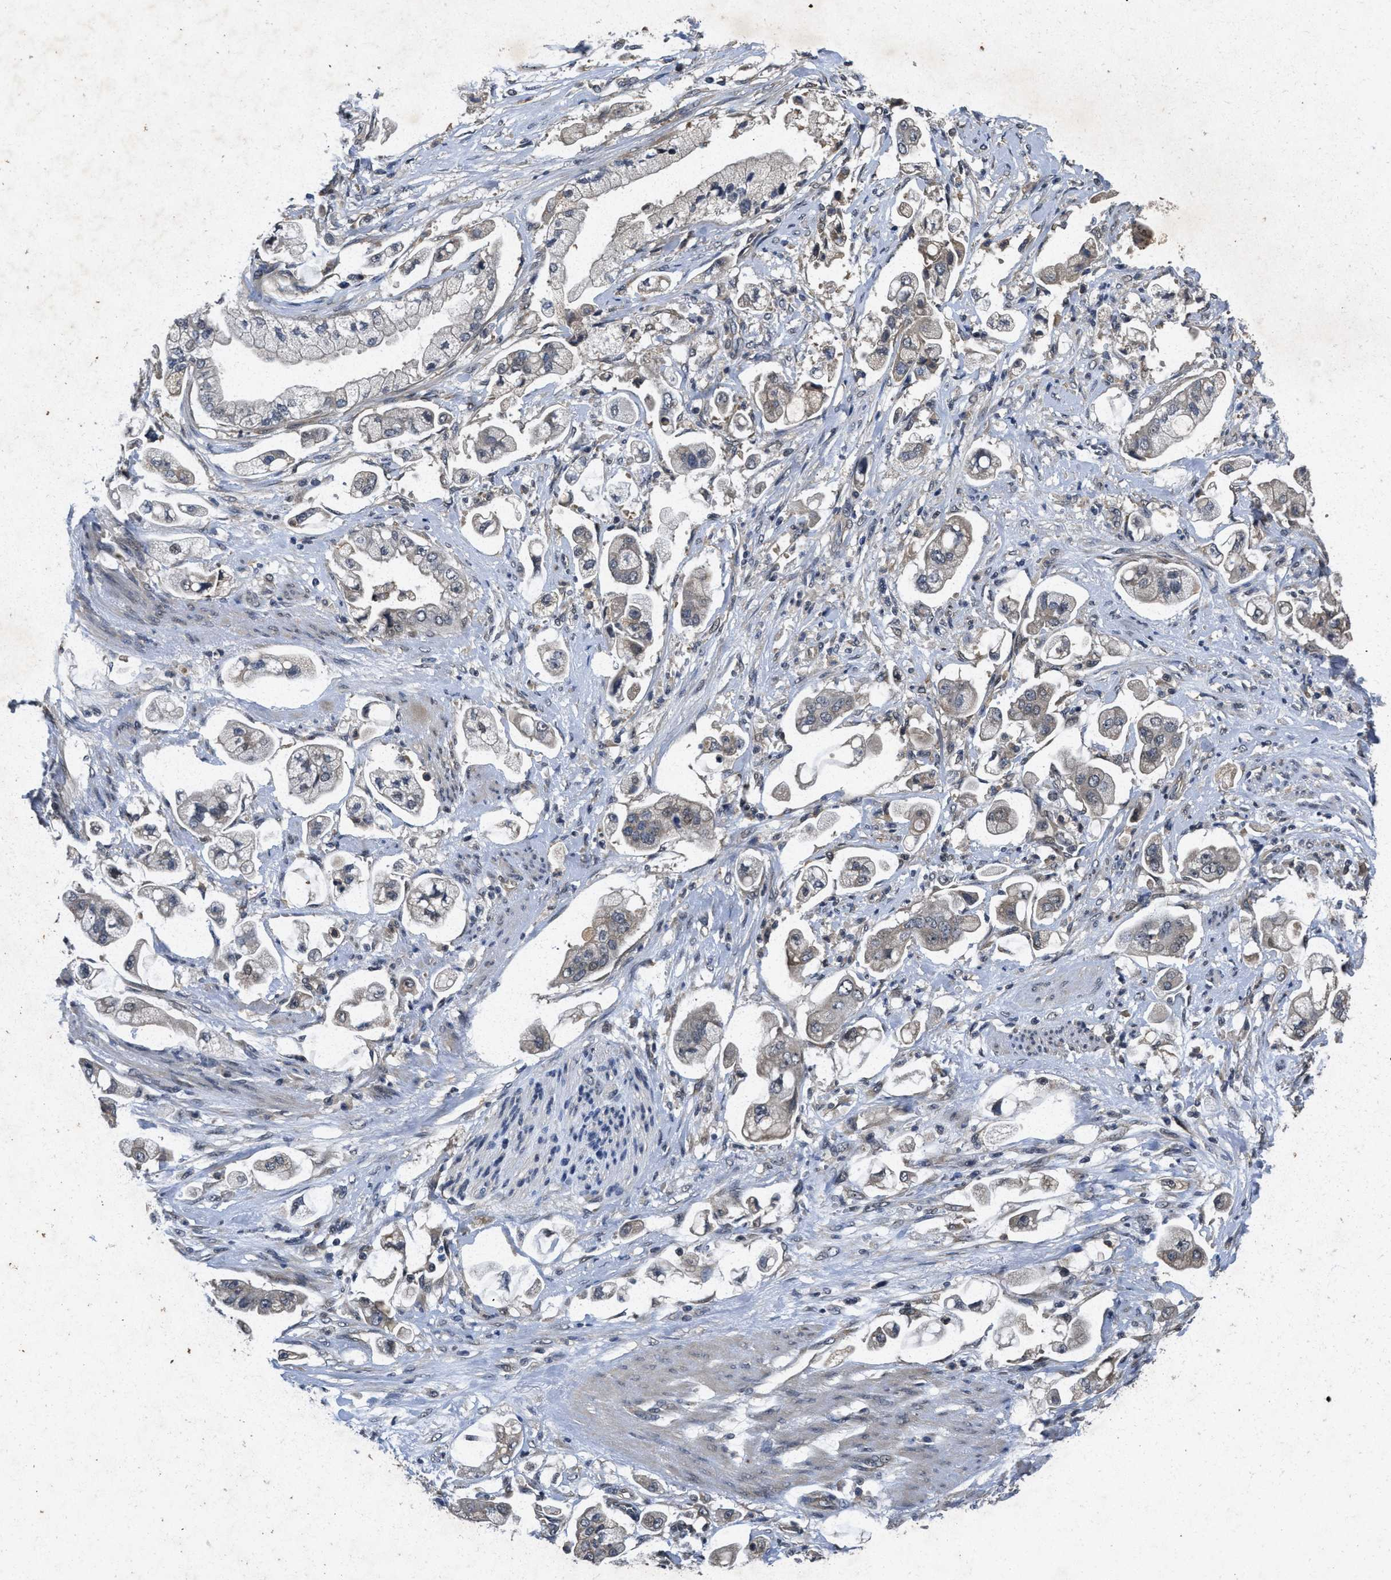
{"staining": {"intensity": "weak", "quantity": "<25%", "location": "cytoplasmic/membranous"}, "tissue": "stomach cancer", "cell_type": "Tumor cells", "image_type": "cancer", "snomed": [{"axis": "morphology", "description": "Adenocarcinoma, NOS"}, {"axis": "topography", "description": "Stomach"}], "caption": "An immunohistochemistry histopathology image of stomach cancer is shown. There is no staining in tumor cells of stomach cancer.", "gene": "PAPOLG", "patient": {"sex": "male", "age": 62}}